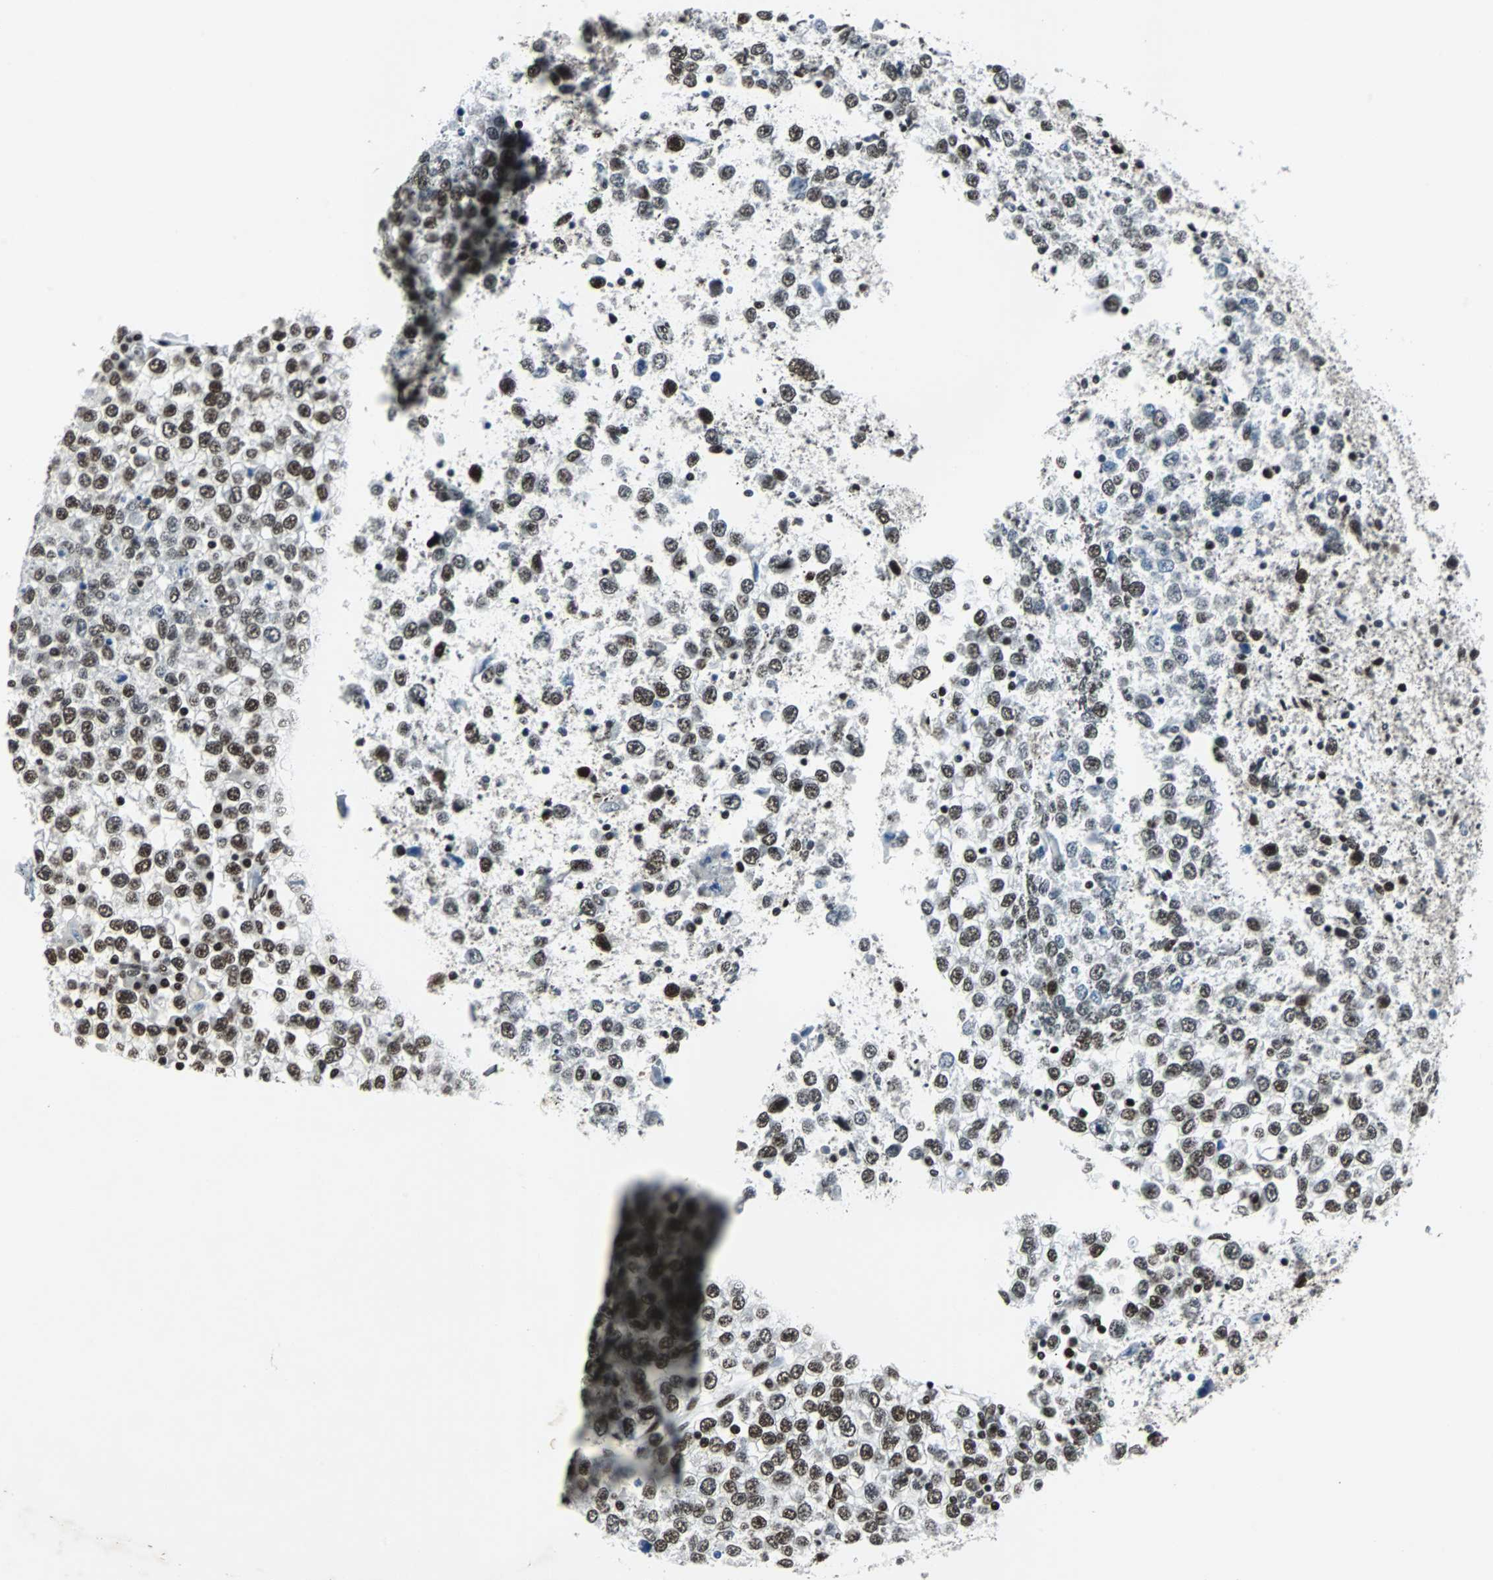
{"staining": {"intensity": "moderate", "quantity": ">75%", "location": "nuclear"}, "tissue": "testis cancer", "cell_type": "Tumor cells", "image_type": "cancer", "snomed": [{"axis": "morphology", "description": "Seminoma, NOS"}, {"axis": "topography", "description": "Testis"}], "caption": "IHC image of neoplastic tissue: human testis seminoma stained using IHC demonstrates medium levels of moderate protein expression localized specifically in the nuclear of tumor cells, appearing as a nuclear brown color.", "gene": "MEF2D", "patient": {"sex": "male", "age": 65}}